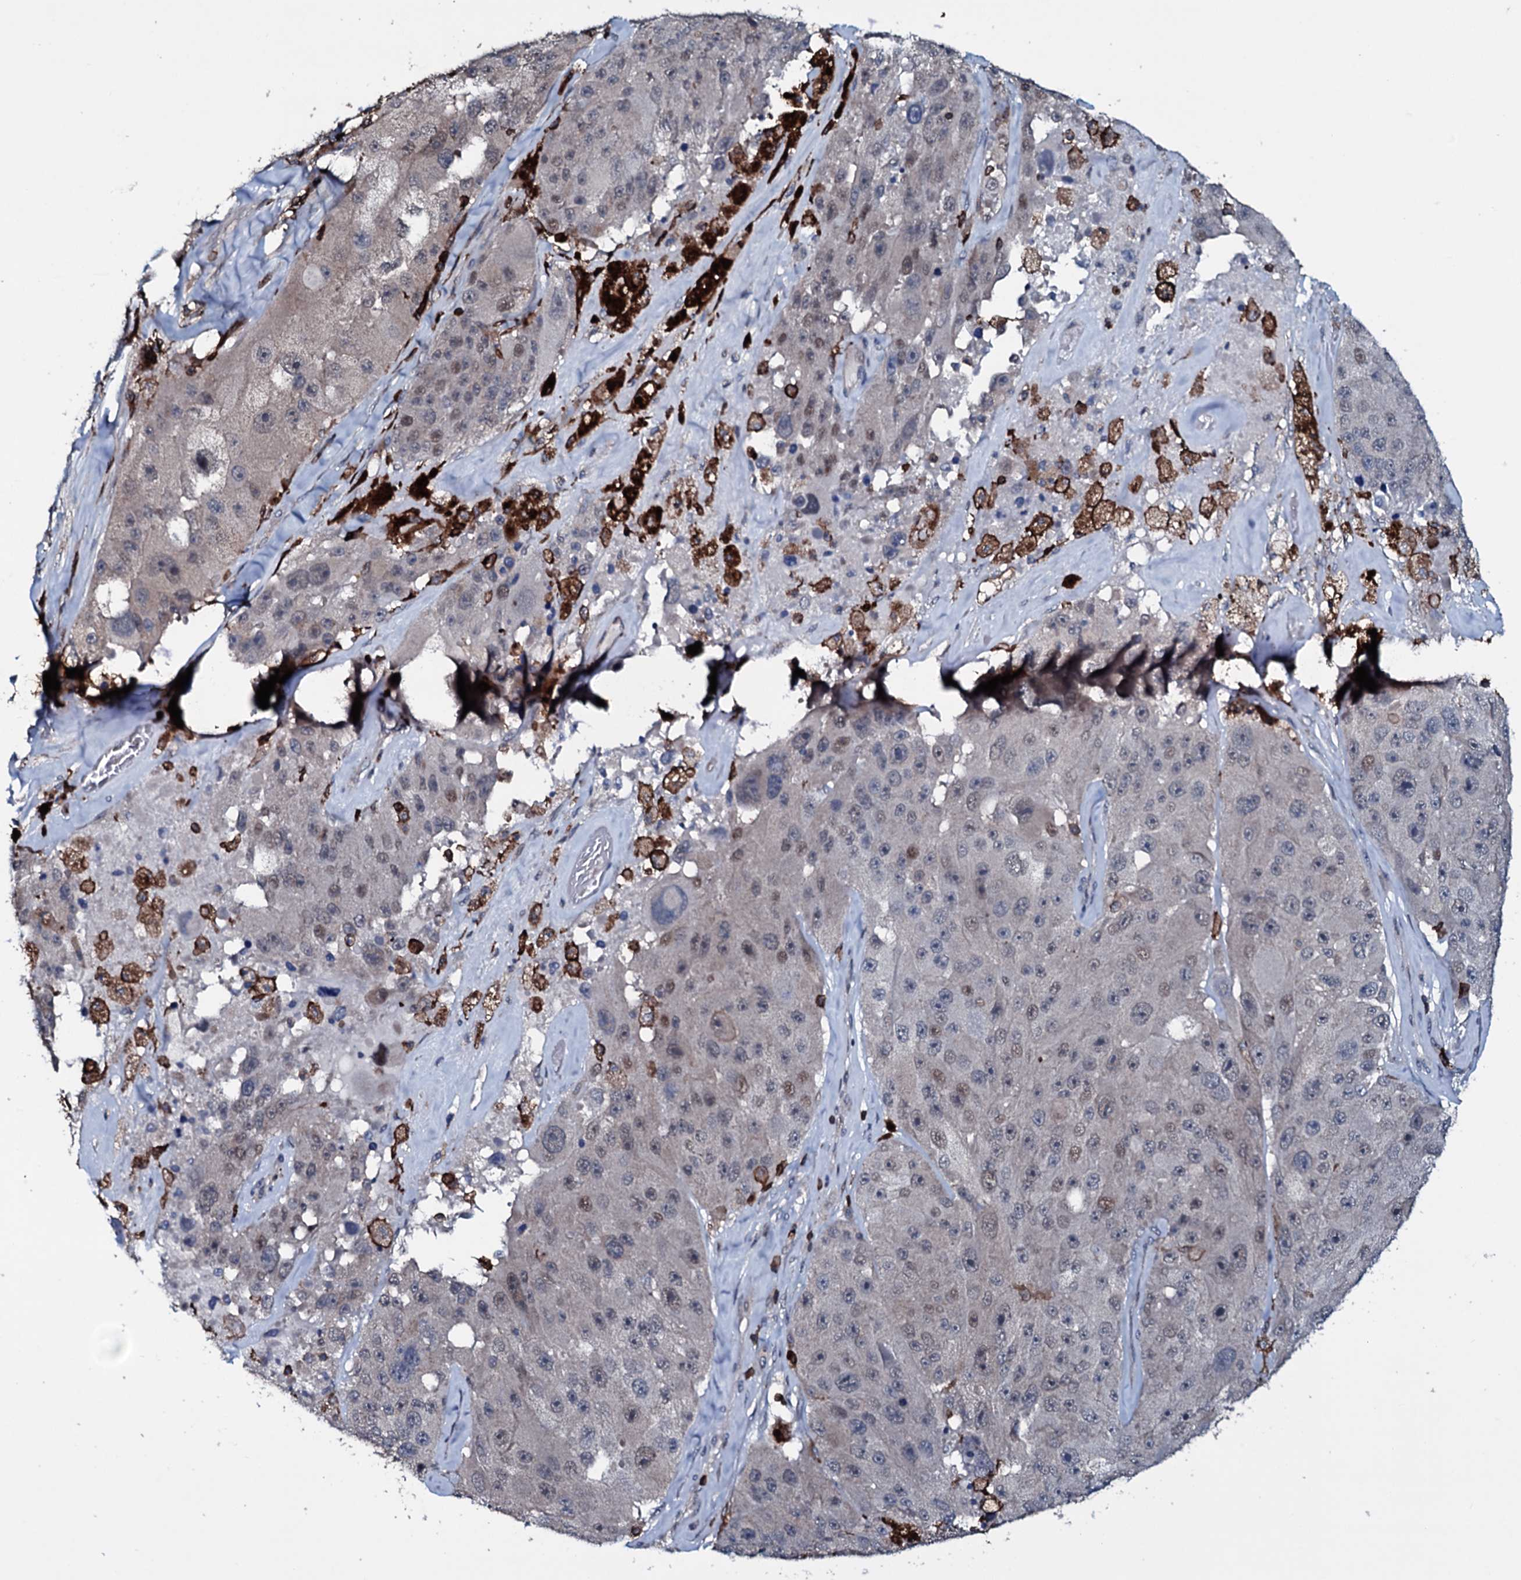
{"staining": {"intensity": "weak", "quantity": "<25%", "location": "nuclear"}, "tissue": "melanoma", "cell_type": "Tumor cells", "image_type": "cancer", "snomed": [{"axis": "morphology", "description": "Malignant melanoma, Metastatic site"}, {"axis": "topography", "description": "Lymph node"}], "caption": "The histopathology image displays no staining of tumor cells in malignant melanoma (metastatic site).", "gene": "OGFOD2", "patient": {"sex": "male", "age": 62}}